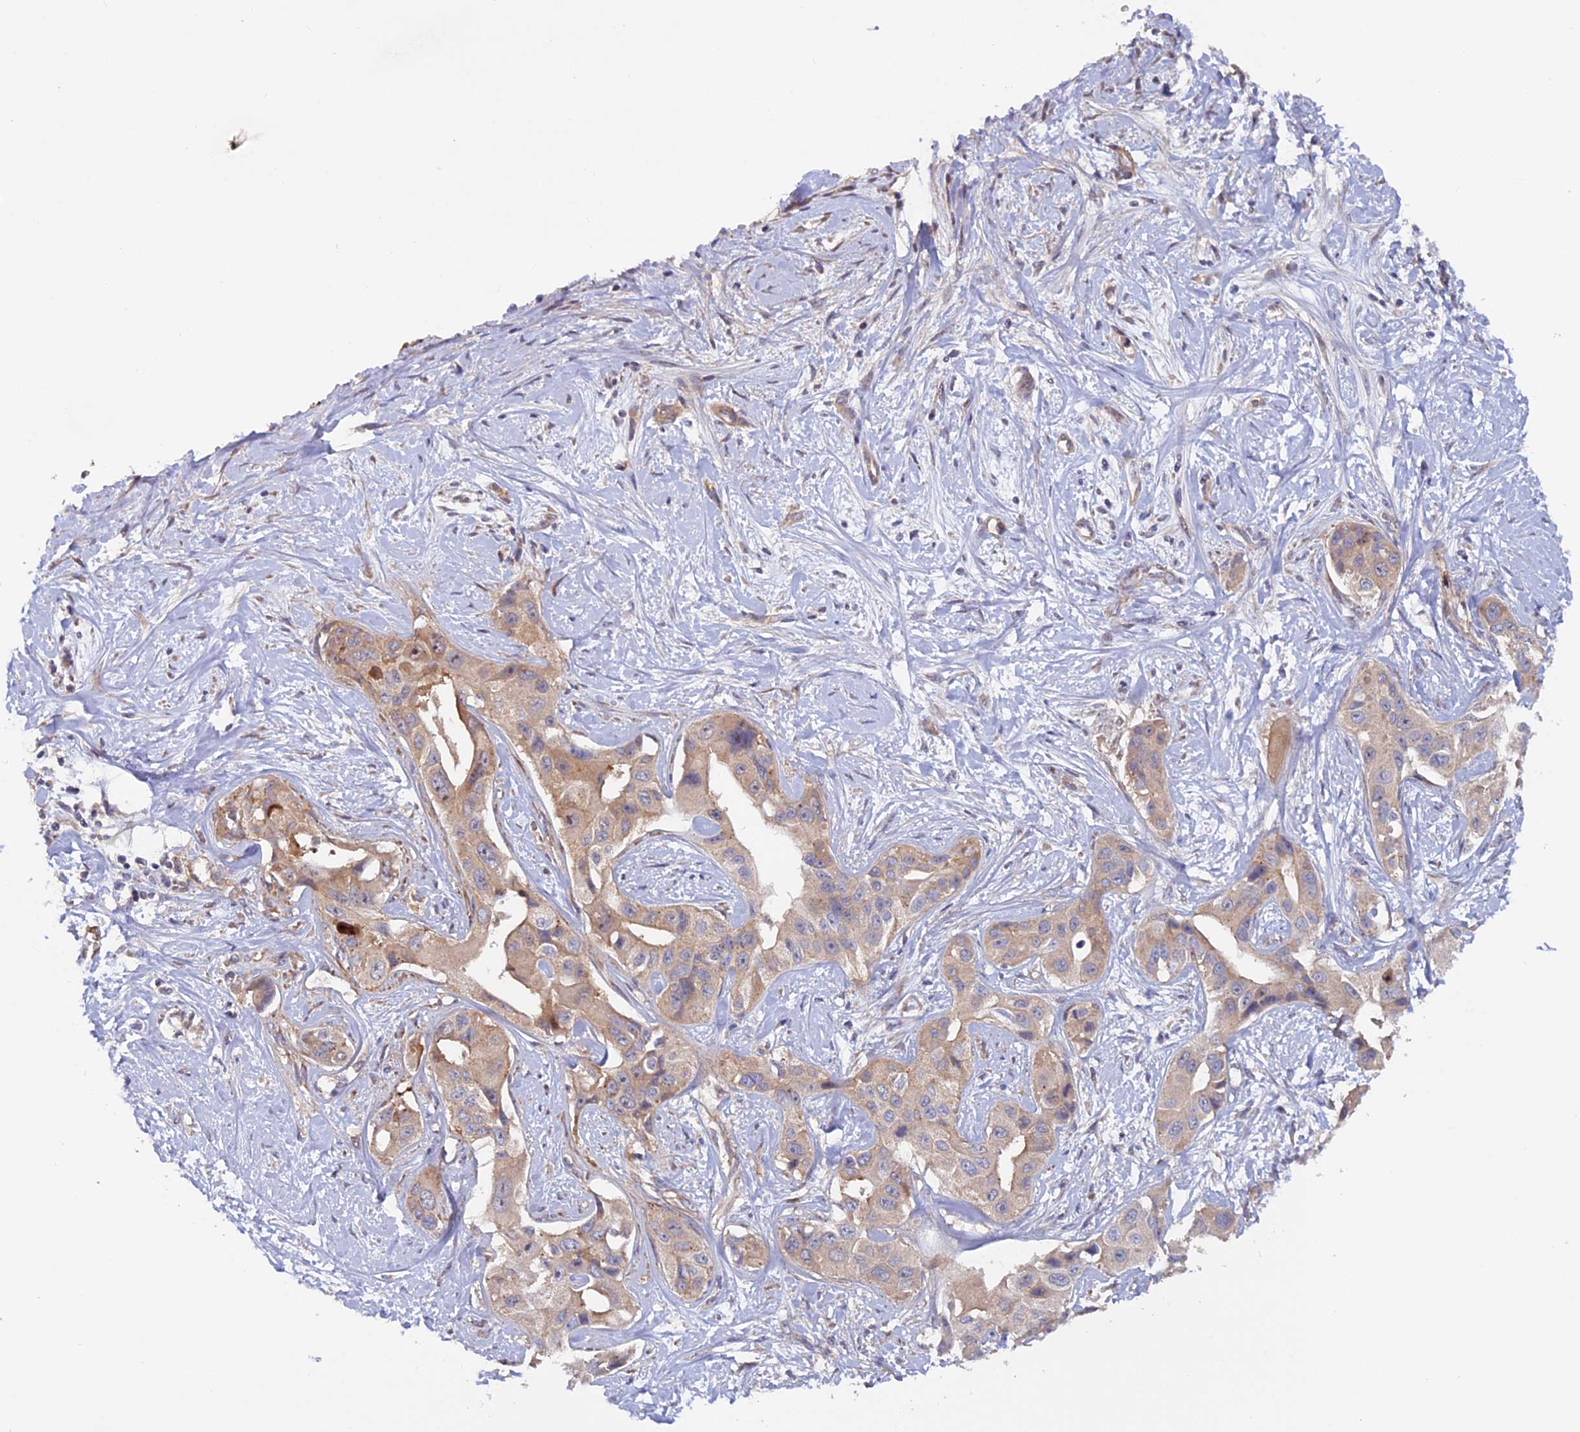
{"staining": {"intensity": "weak", "quantity": ">75%", "location": "cytoplasmic/membranous"}, "tissue": "liver cancer", "cell_type": "Tumor cells", "image_type": "cancer", "snomed": [{"axis": "morphology", "description": "Cholangiocarcinoma"}, {"axis": "topography", "description": "Liver"}], "caption": "Immunohistochemistry of liver cancer (cholangiocarcinoma) reveals low levels of weak cytoplasmic/membranous expression in about >75% of tumor cells.", "gene": "FERMT1", "patient": {"sex": "male", "age": 59}}